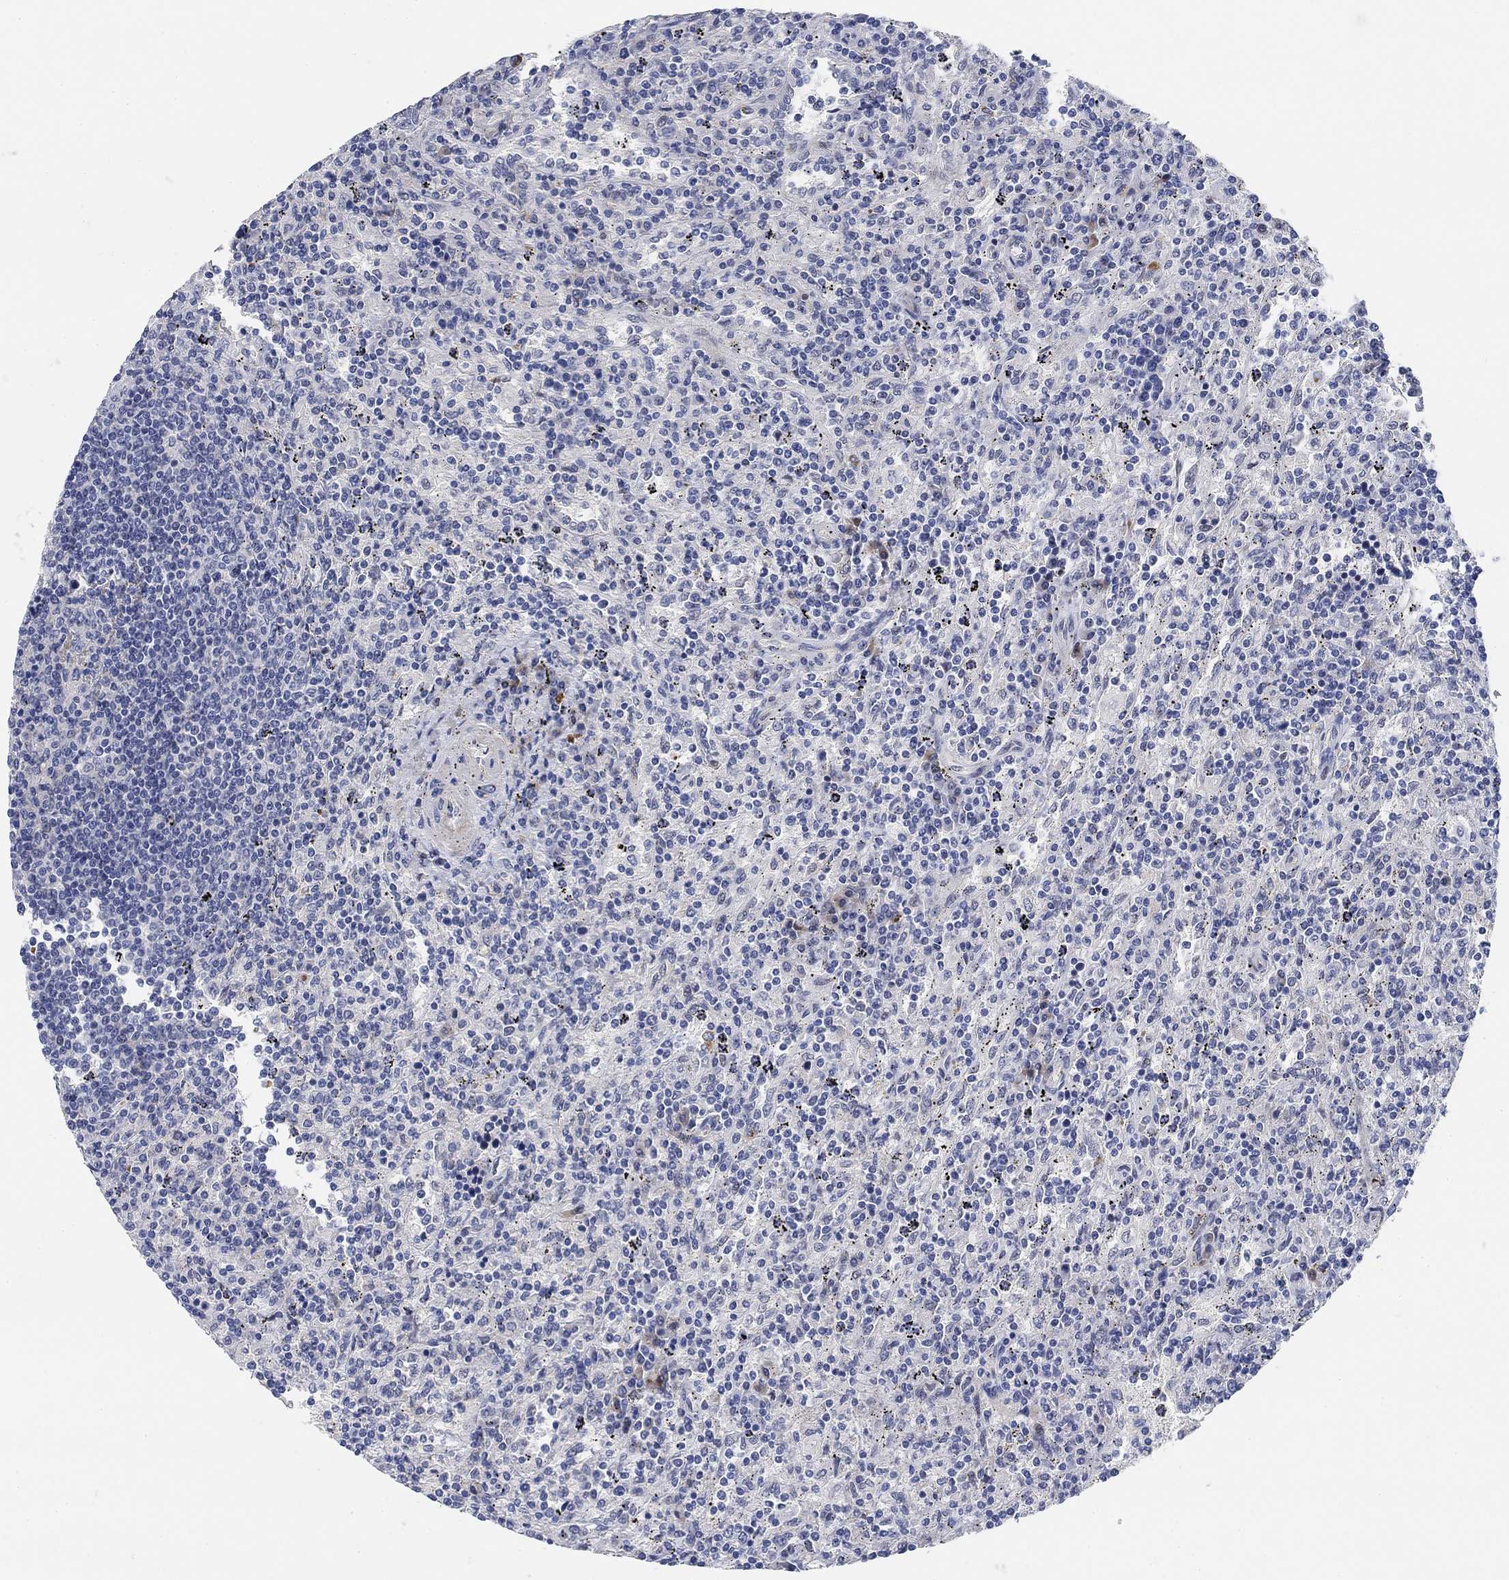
{"staining": {"intensity": "negative", "quantity": "none", "location": "none"}, "tissue": "lymphoma", "cell_type": "Tumor cells", "image_type": "cancer", "snomed": [{"axis": "morphology", "description": "Malignant lymphoma, non-Hodgkin's type, Low grade"}, {"axis": "topography", "description": "Spleen"}], "caption": "Lymphoma was stained to show a protein in brown. There is no significant expression in tumor cells.", "gene": "PAX6", "patient": {"sex": "male", "age": 62}}